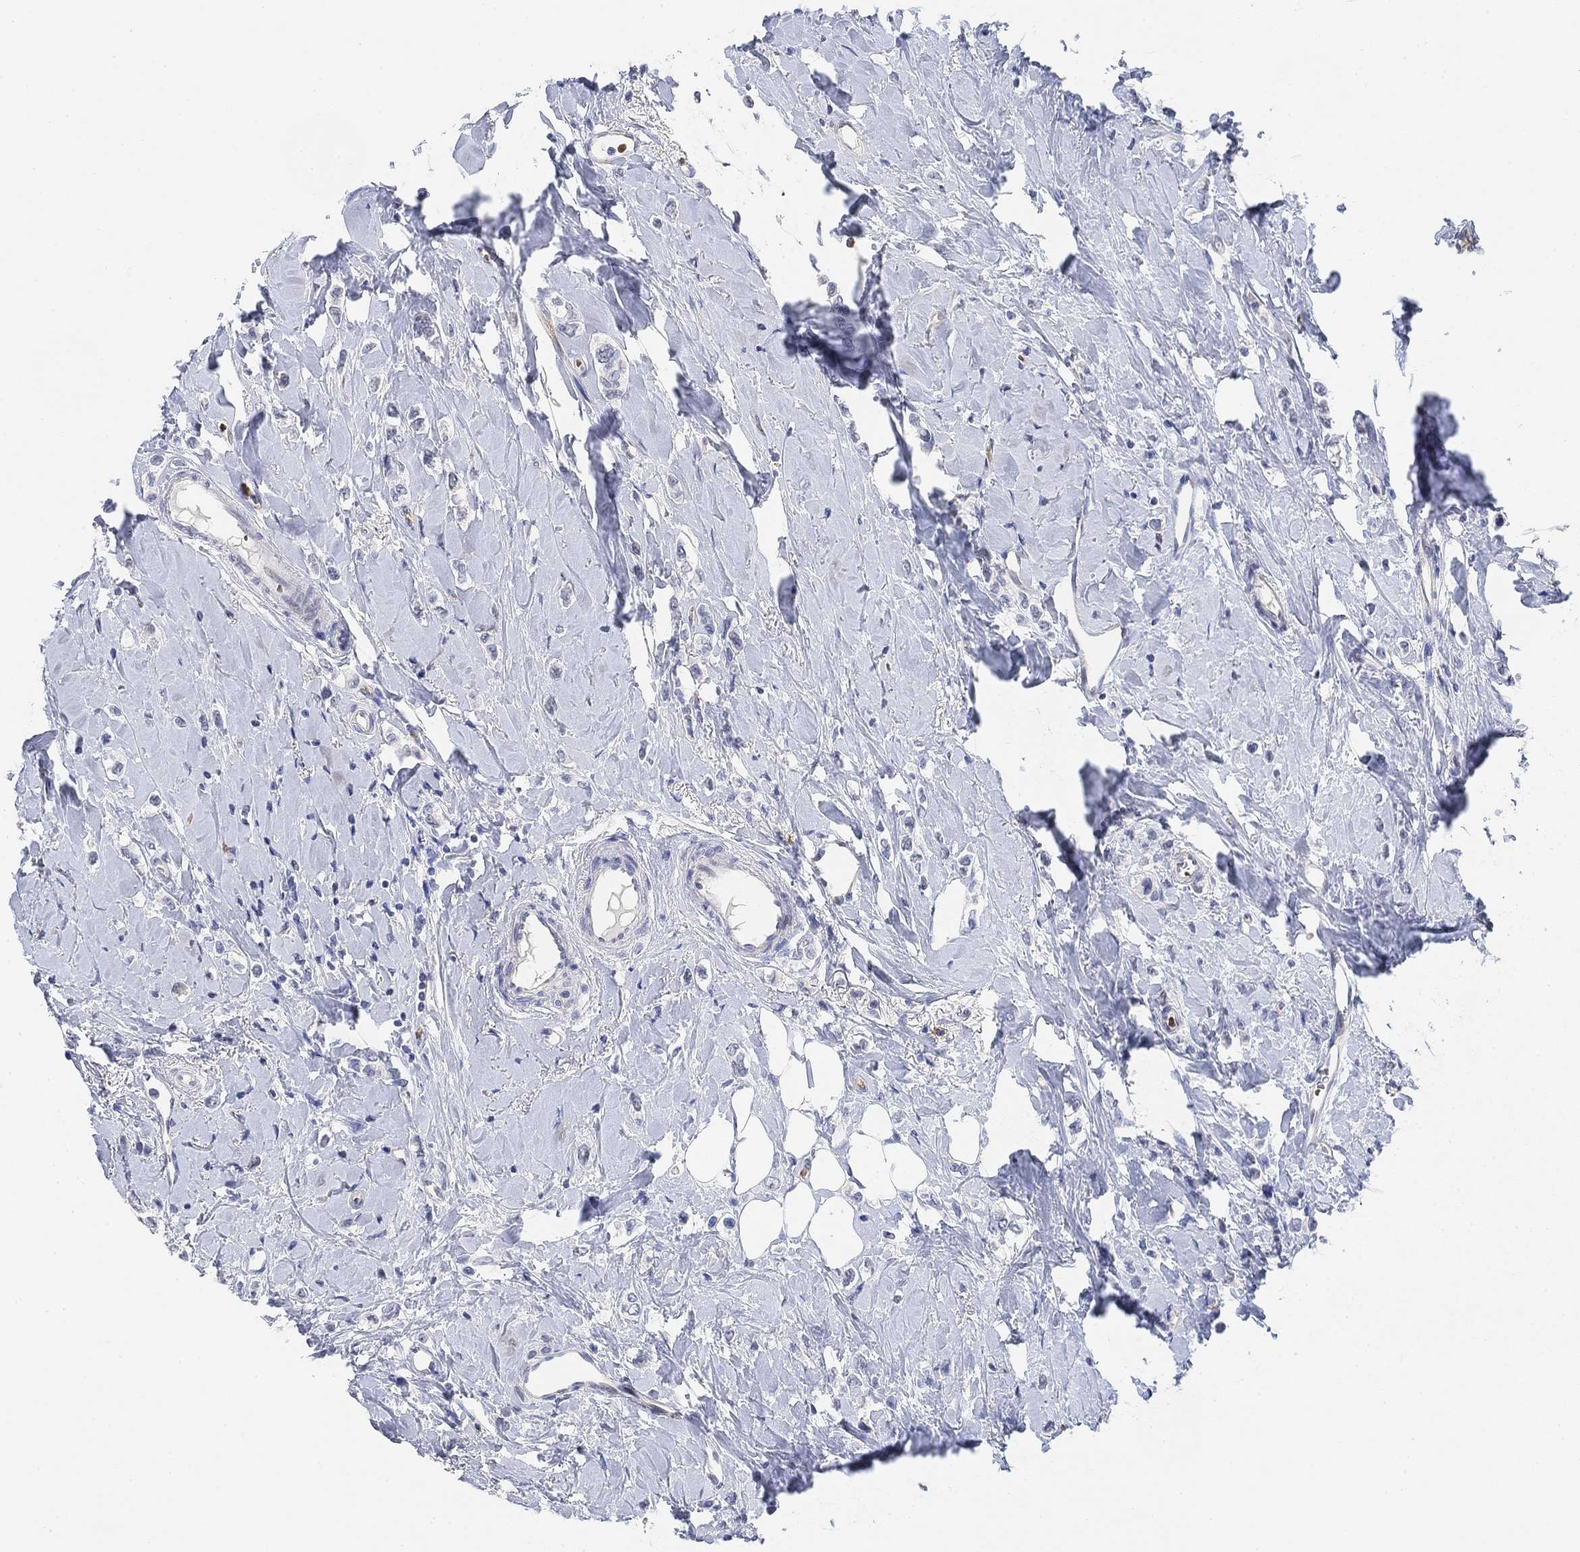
{"staining": {"intensity": "negative", "quantity": "none", "location": "none"}, "tissue": "breast cancer", "cell_type": "Tumor cells", "image_type": "cancer", "snomed": [{"axis": "morphology", "description": "Lobular carcinoma"}, {"axis": "topography", "description": "Breast"}], "caption": "An immunohistochemistry (IHC) image of breast lobular carcinoma is shown. There is no staining in tumor cells of breast lobular carcinoma.", "gene": "PAX6", "patient": {"sex": "female", "age": 66}}